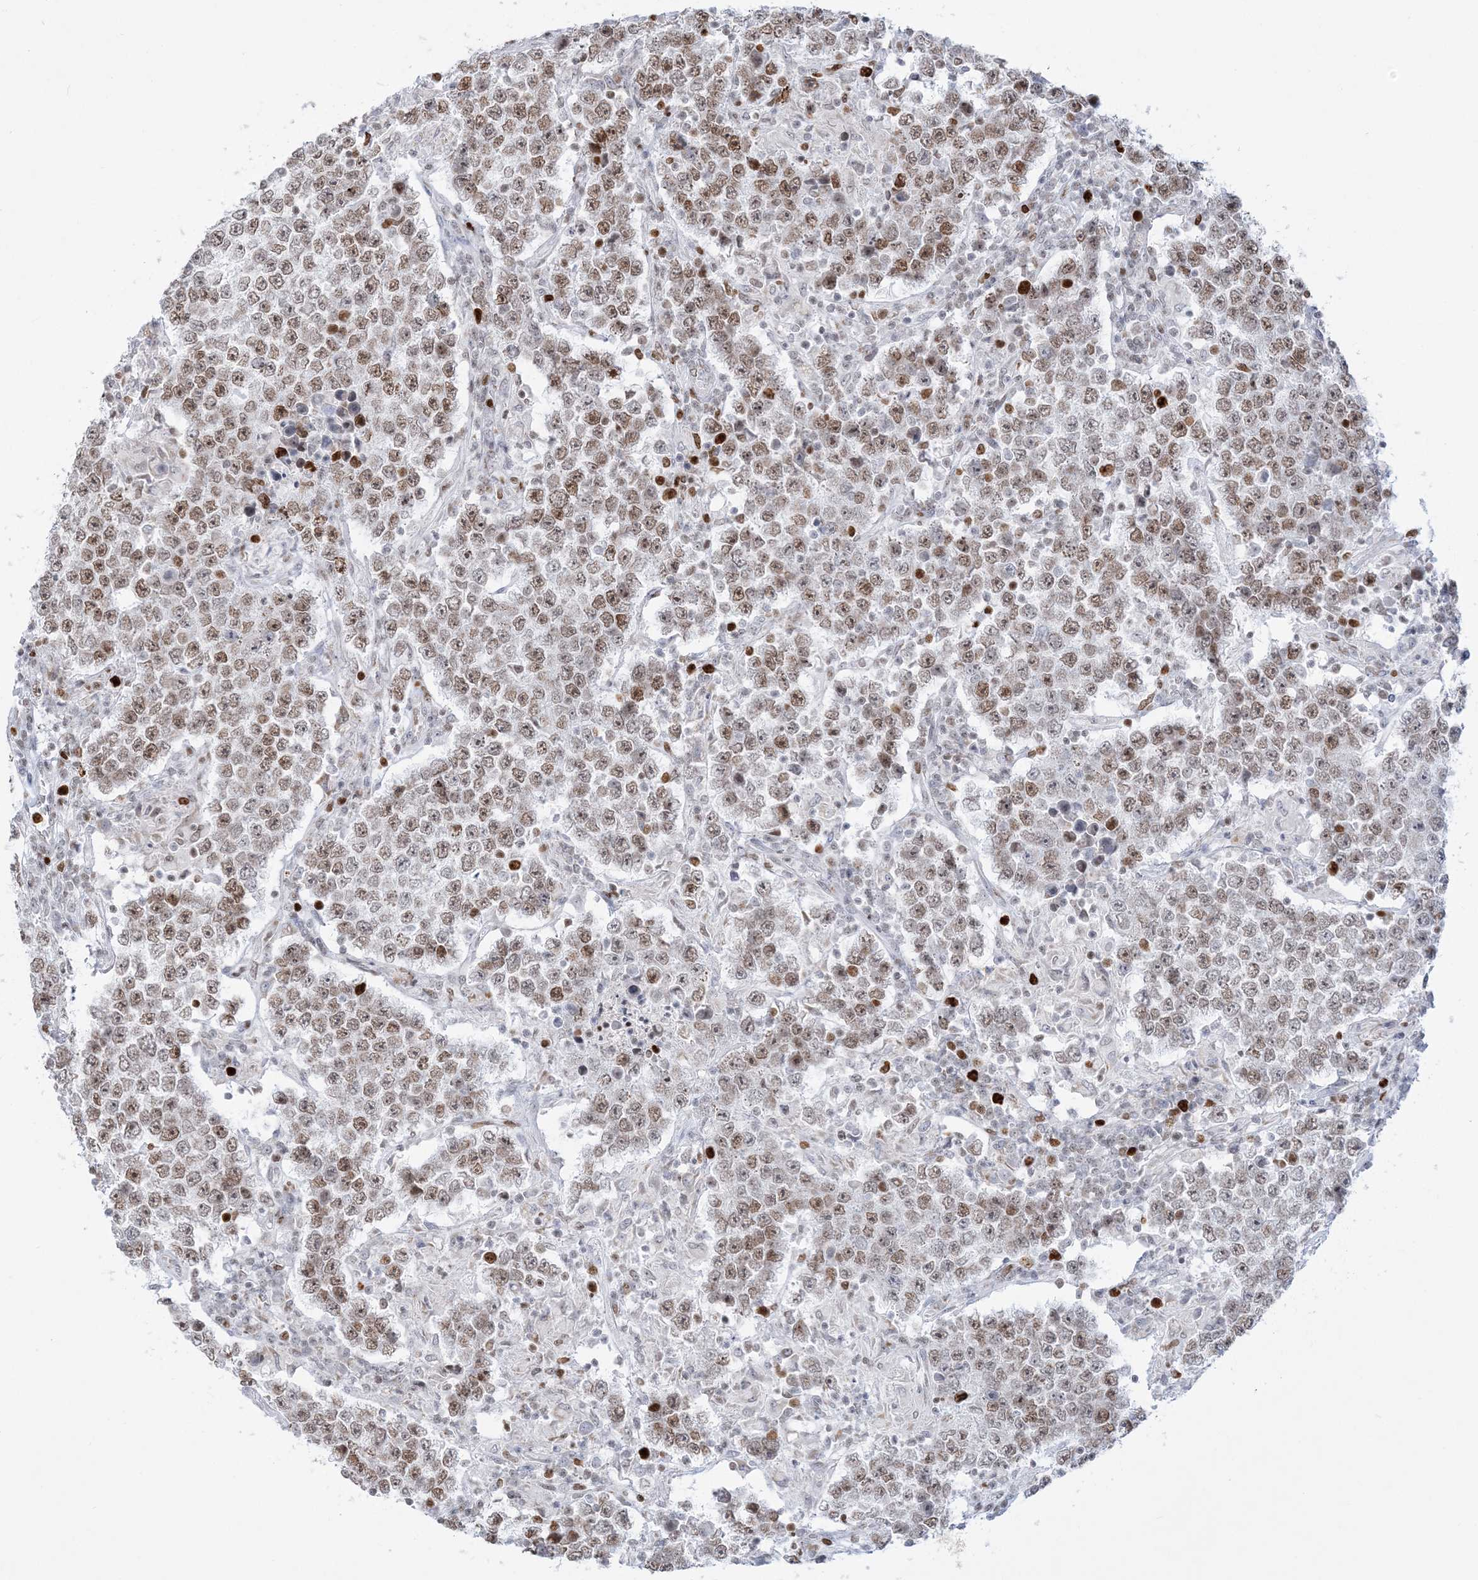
{"staining": {"intensity": "moderate", "quantity": ">75%", "location": "nuclear"}, "tissue": "testis cancer", "cell_type": "Tumor cells", "image_type": "cancer", "snomed": [{"axis": "morphology", "description": "Normal tissue, NOS"}, {"axis": "morphology", "description": "Urothelial carcinoma, High grade"}, {"axis": "morphology", "description": "Seminoma, NOS"}, {"axis": "morphology", "description": "Carcinoma, Embryonal, NOS"}, {"axis": "topography", "description": "Urinary bladder"}, {"axis": "topography", "description": "Testis"}], "caption": "Brown immunohistochemical staining in testis urothelial carcinoma (high-grade) shows moderate nuclear positivity in approximately >75% of tumor cells.", "gene": "DDX21", "patient": {"sex": "male", "age": 41}}